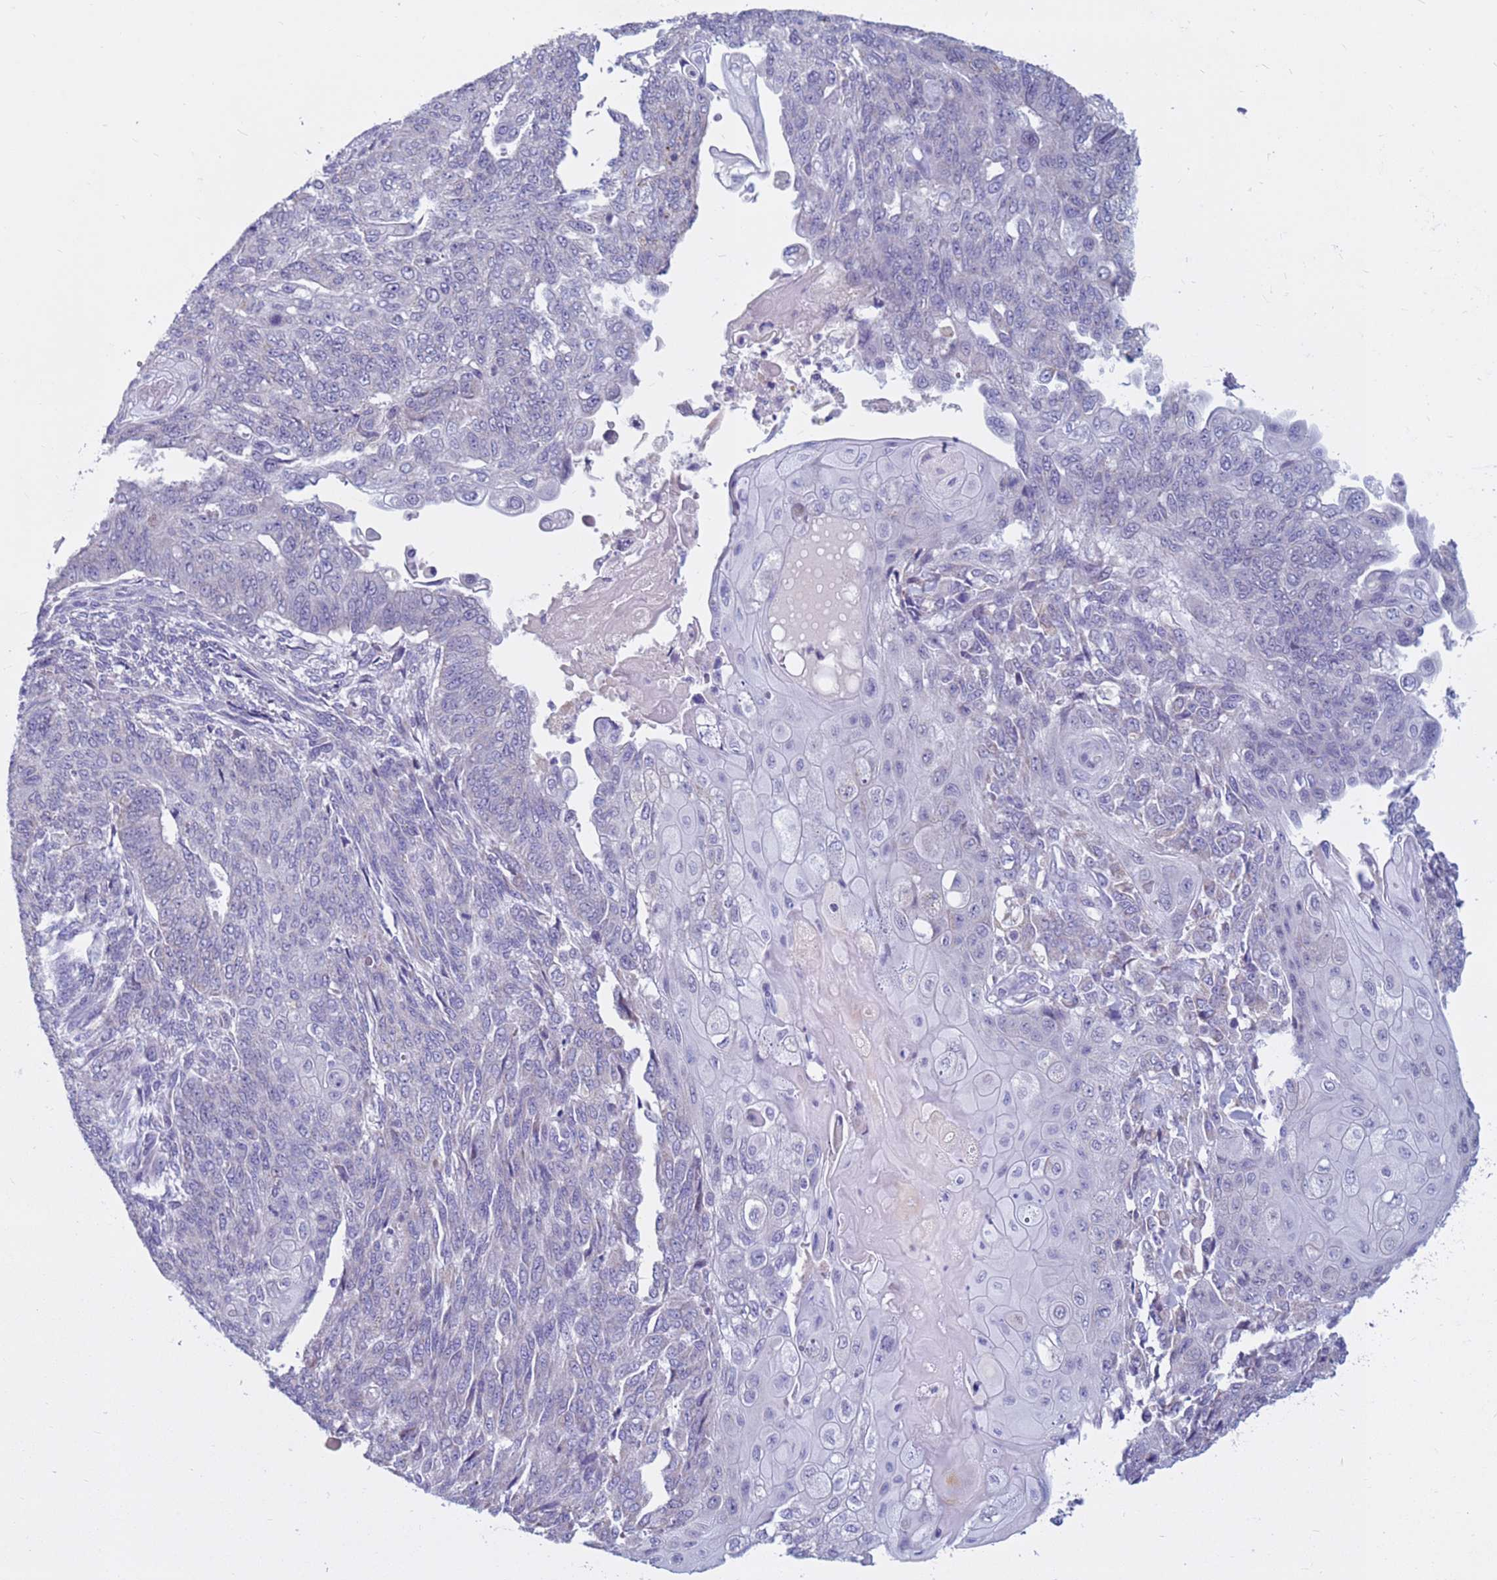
{"staining": {"intensity": "negative", "quantity": "none", "location": "none"}, "tissue": "endometrial cancer", "cell_type": "Tumor cells", "image_type": "cancer", "snomed": [{"axis": "morphology", "description": "Adenocarcinoma, NOS"}, {"axis": "topography", "description": "Endometrium"}], "caption": "DAB immunohistochemical staining of human adenocarcinoma (endometrial) displays no significant positivity in tumor cells.", "gene": "CDK2AP2", "patient": {"sex": "female", "age": 32}}